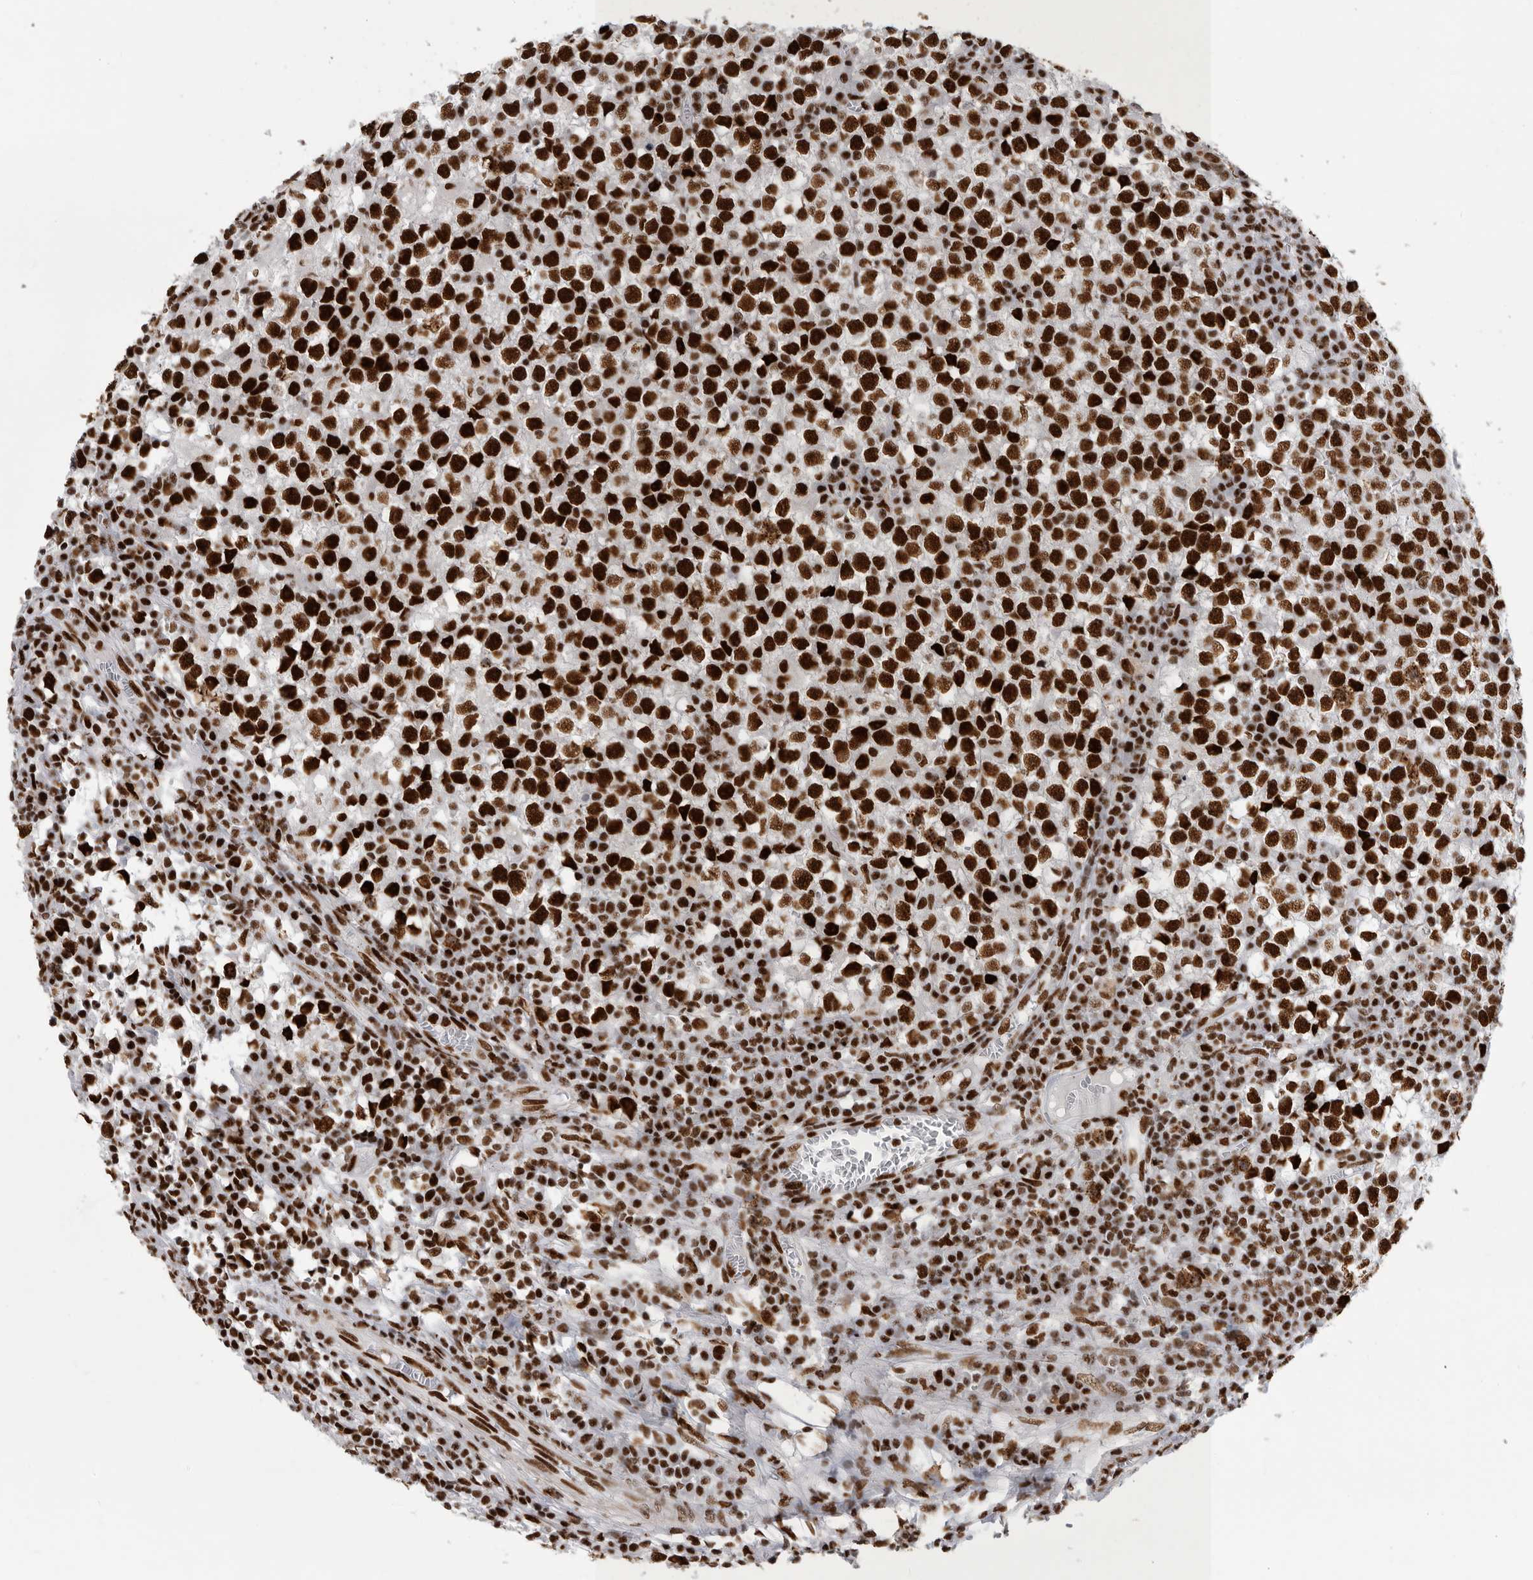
{"staining": {"intensity": "strong", "quantity": ">75%", "location": "nuclear"}, "tissue": "testis cancer", "cell_type": "Tumor cells", "image_type": "cancer", "snomed": [{"axis": "morphology", "description": "Seminoma, NOS"}, {"axis": "topography", "description": "Testis"}], "caption": "Testis cancer (seminoma) stained with DAB IHC reveals high levels of strong nuclear expression in about >75% of tumor cells. The staining was performed using DAB (3,3'-diaminobenzidine) to visualize the protein expression in brown, while the nuclei were stained in blue with hematoxylin (Magnification: 20x).", "gene": "BCLAF1", "patient": {"sex": "male", "age": 65}}